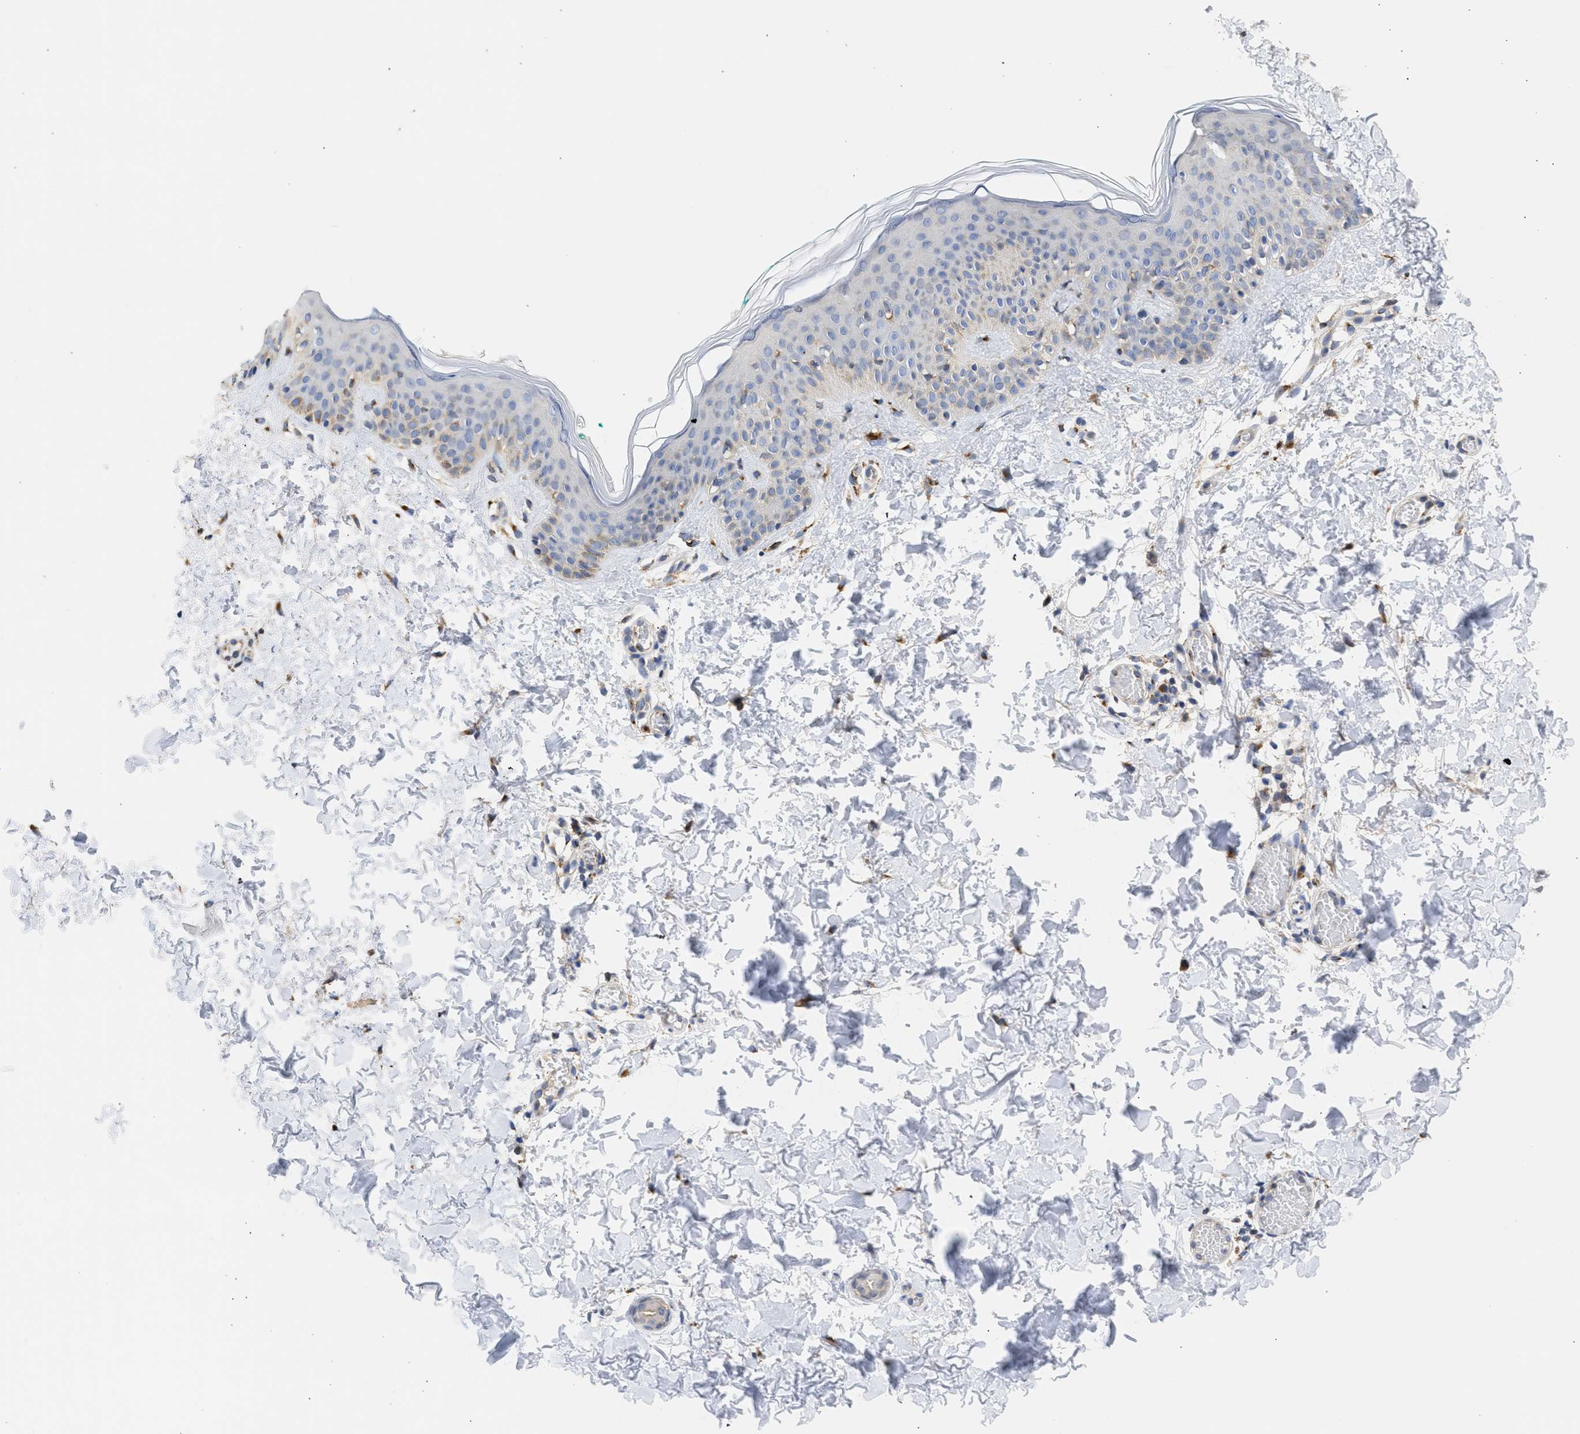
{"staining": {"intensity": "moderate", "quantity": ">75%", "location": "cytoplasmic/membranous"}, "tissue": "skin", "cell_type": "Fibroblasts", "image_type": "normal", "snomed": [{"axis": "morphology", "description": "Normal tissue, NOS"}, {"axis": "topography", "description": "Skin"}], "caption": "Brown immunohistochemical staining in benign skin displays moderate cytoplasmic/membranous expression in approximately >75% of fibroblasts.", "gene": "TMED1", "patient": {"sex": "male", "age": 30}}